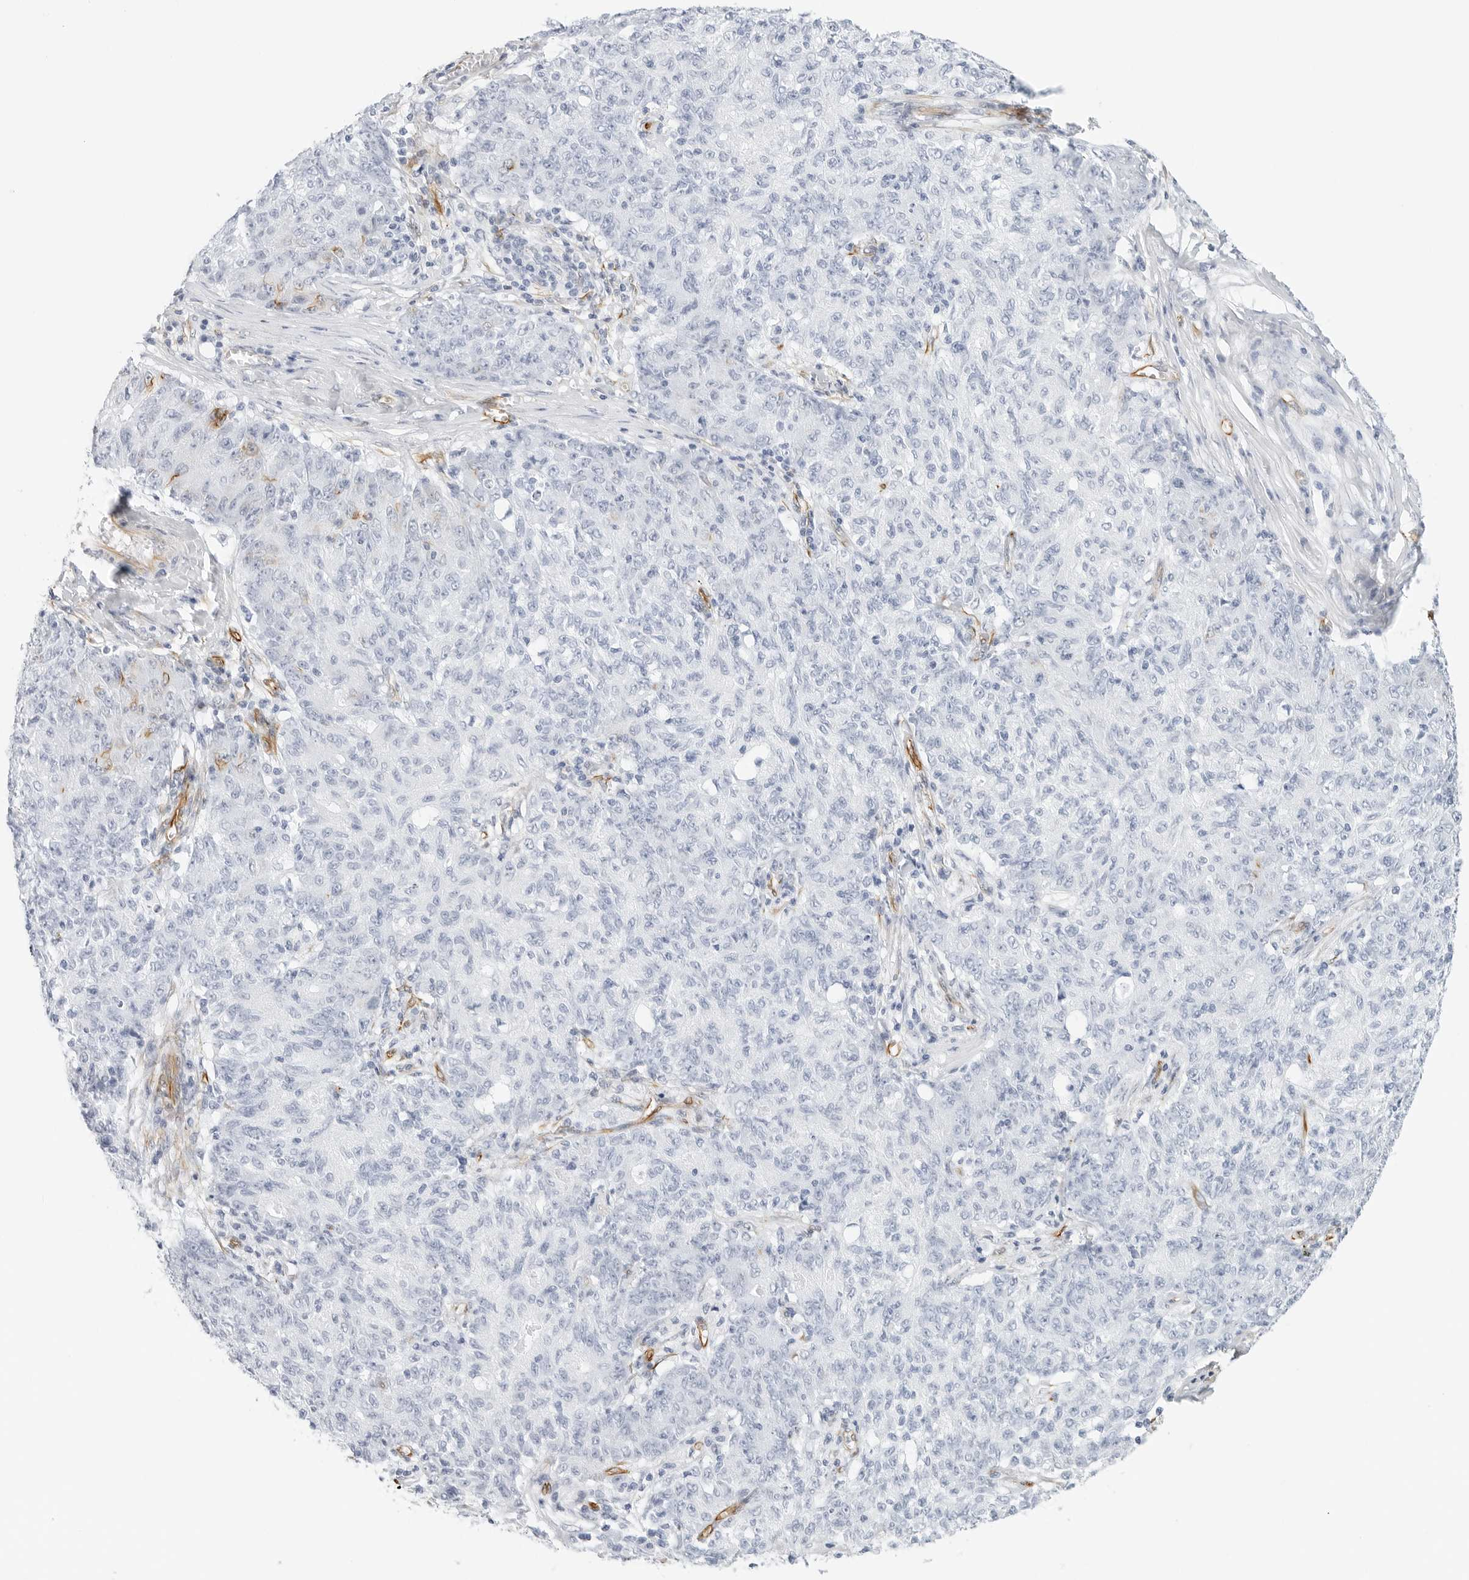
{"staining": {"intensity": "negative", "quantity": "none", "location": "none"}, "tissue": "ovarian cancer", "cell_type": "Tumor cells", "image_type": "cancer", "snomed": [{"axis": "morphology", "description": "Carcinoma, endometroid"}, {"axis": "topography", "description": "Ovary"}], "caption": "DAB (3,3'-diaminobenzidine) immunohistochemical staining of ovarian cancer (endometroid carcinoma) exhibits no significant staining in tumor cells. The staining is performed using DAB (3,3'-diaminobenzidine) brown chromogen with nuclei counter-stained in using hematoxylin.", "gene": "NES", "patient": {"sex": "female", "age": 42}}